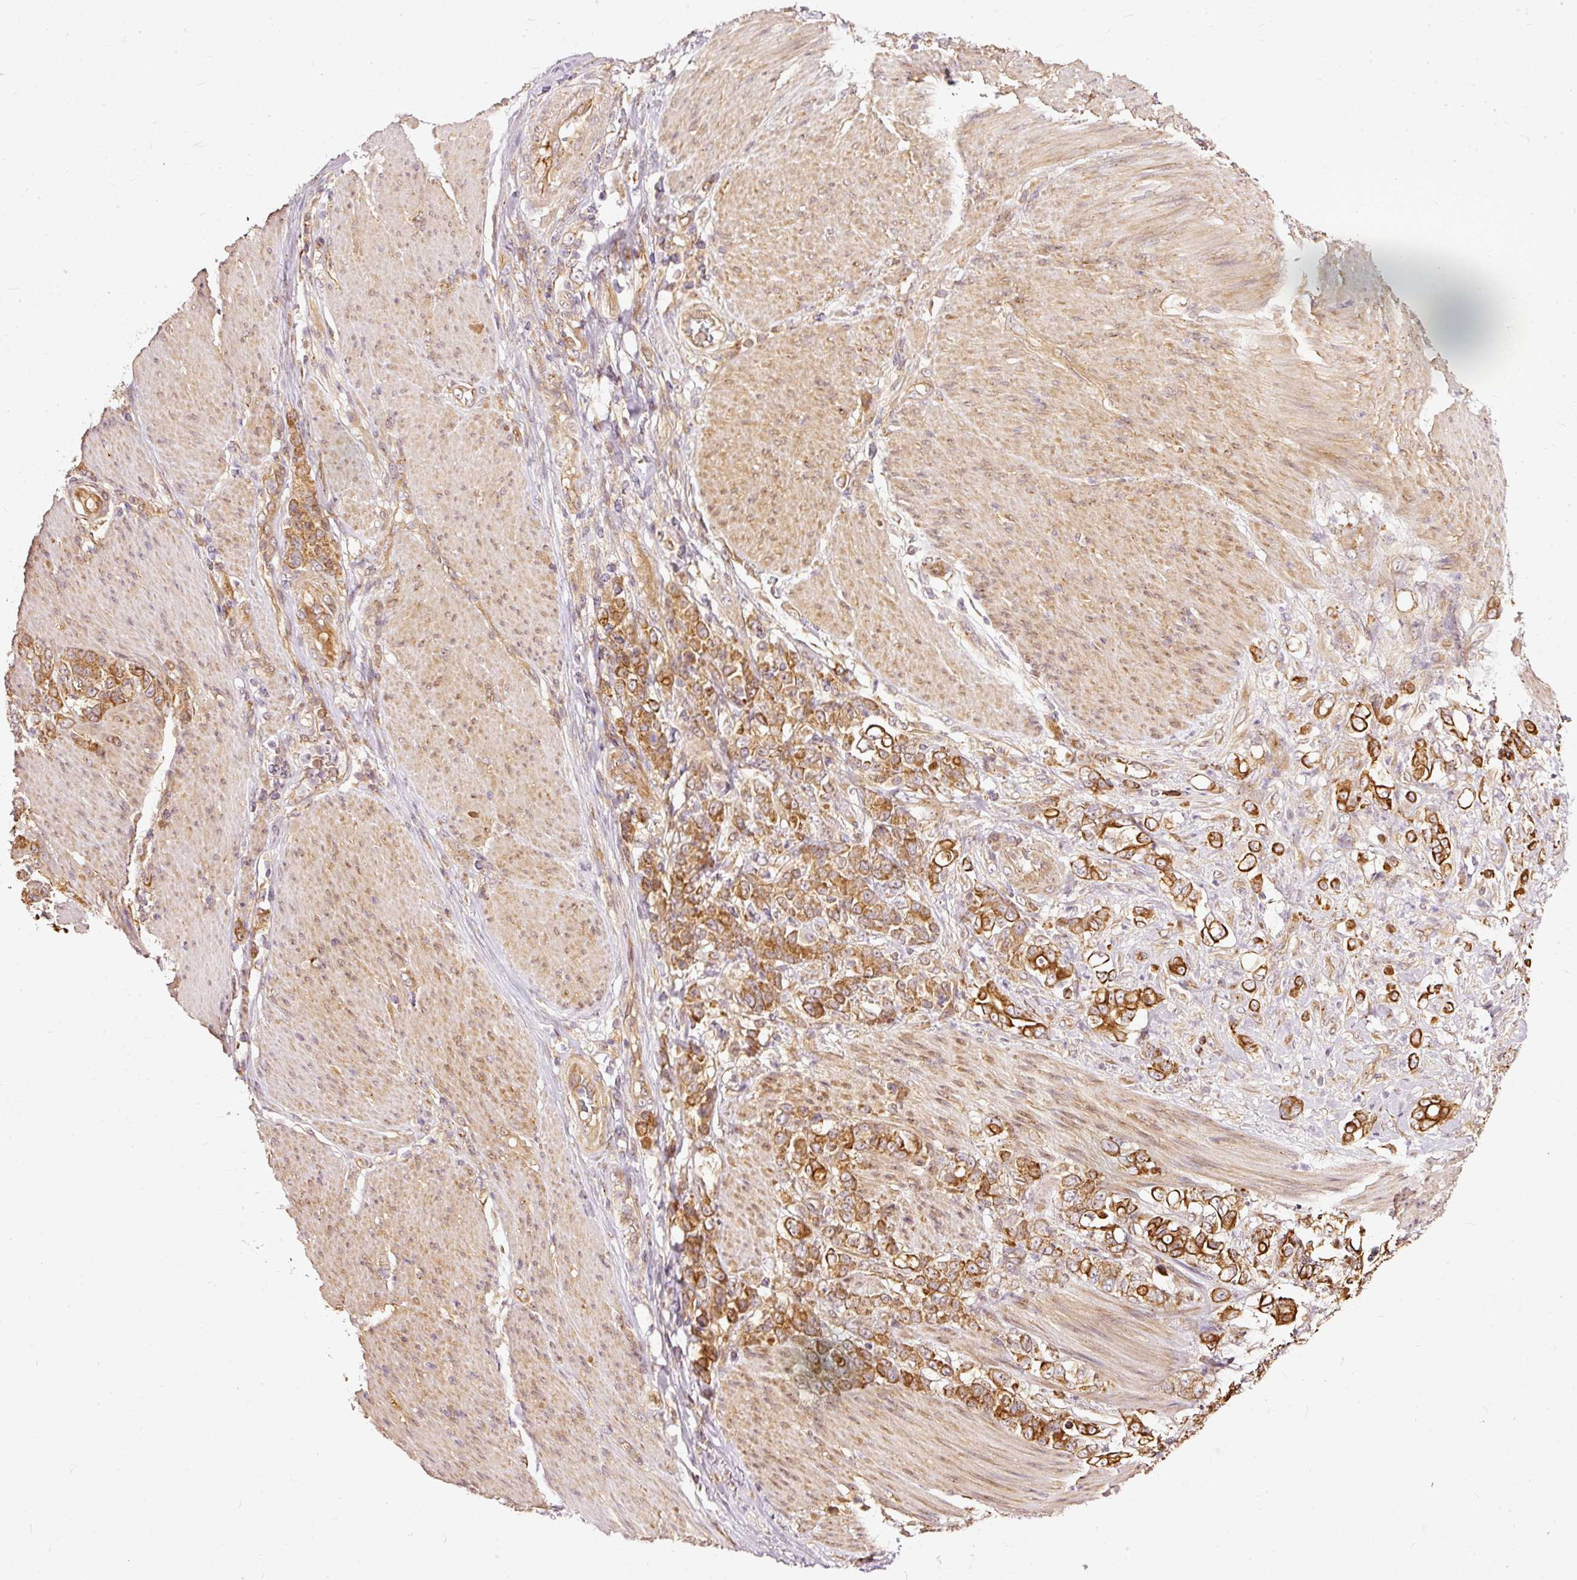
{"staining": {"intensity": "strong", "quantity": ">75%", "location": "cytoplasmic/membranous"}, "tissue": "stomach cancer", "cell_type": "Tumor cells", "image_type": "cancer", "snomed": [{"axis": "morphology", "description": "Adenocarcinoma, NOS"}, {"axis": "topography", "description": "Stomach"}], "caption": "The image reveals staining of adenocarcinoma (stomach), revealing strong cytoplasmic/membranous protein positivity (brown color) within tumor cells.", "gene": "MIF4GD", "patient": {"sex": "female", "age": 79}}